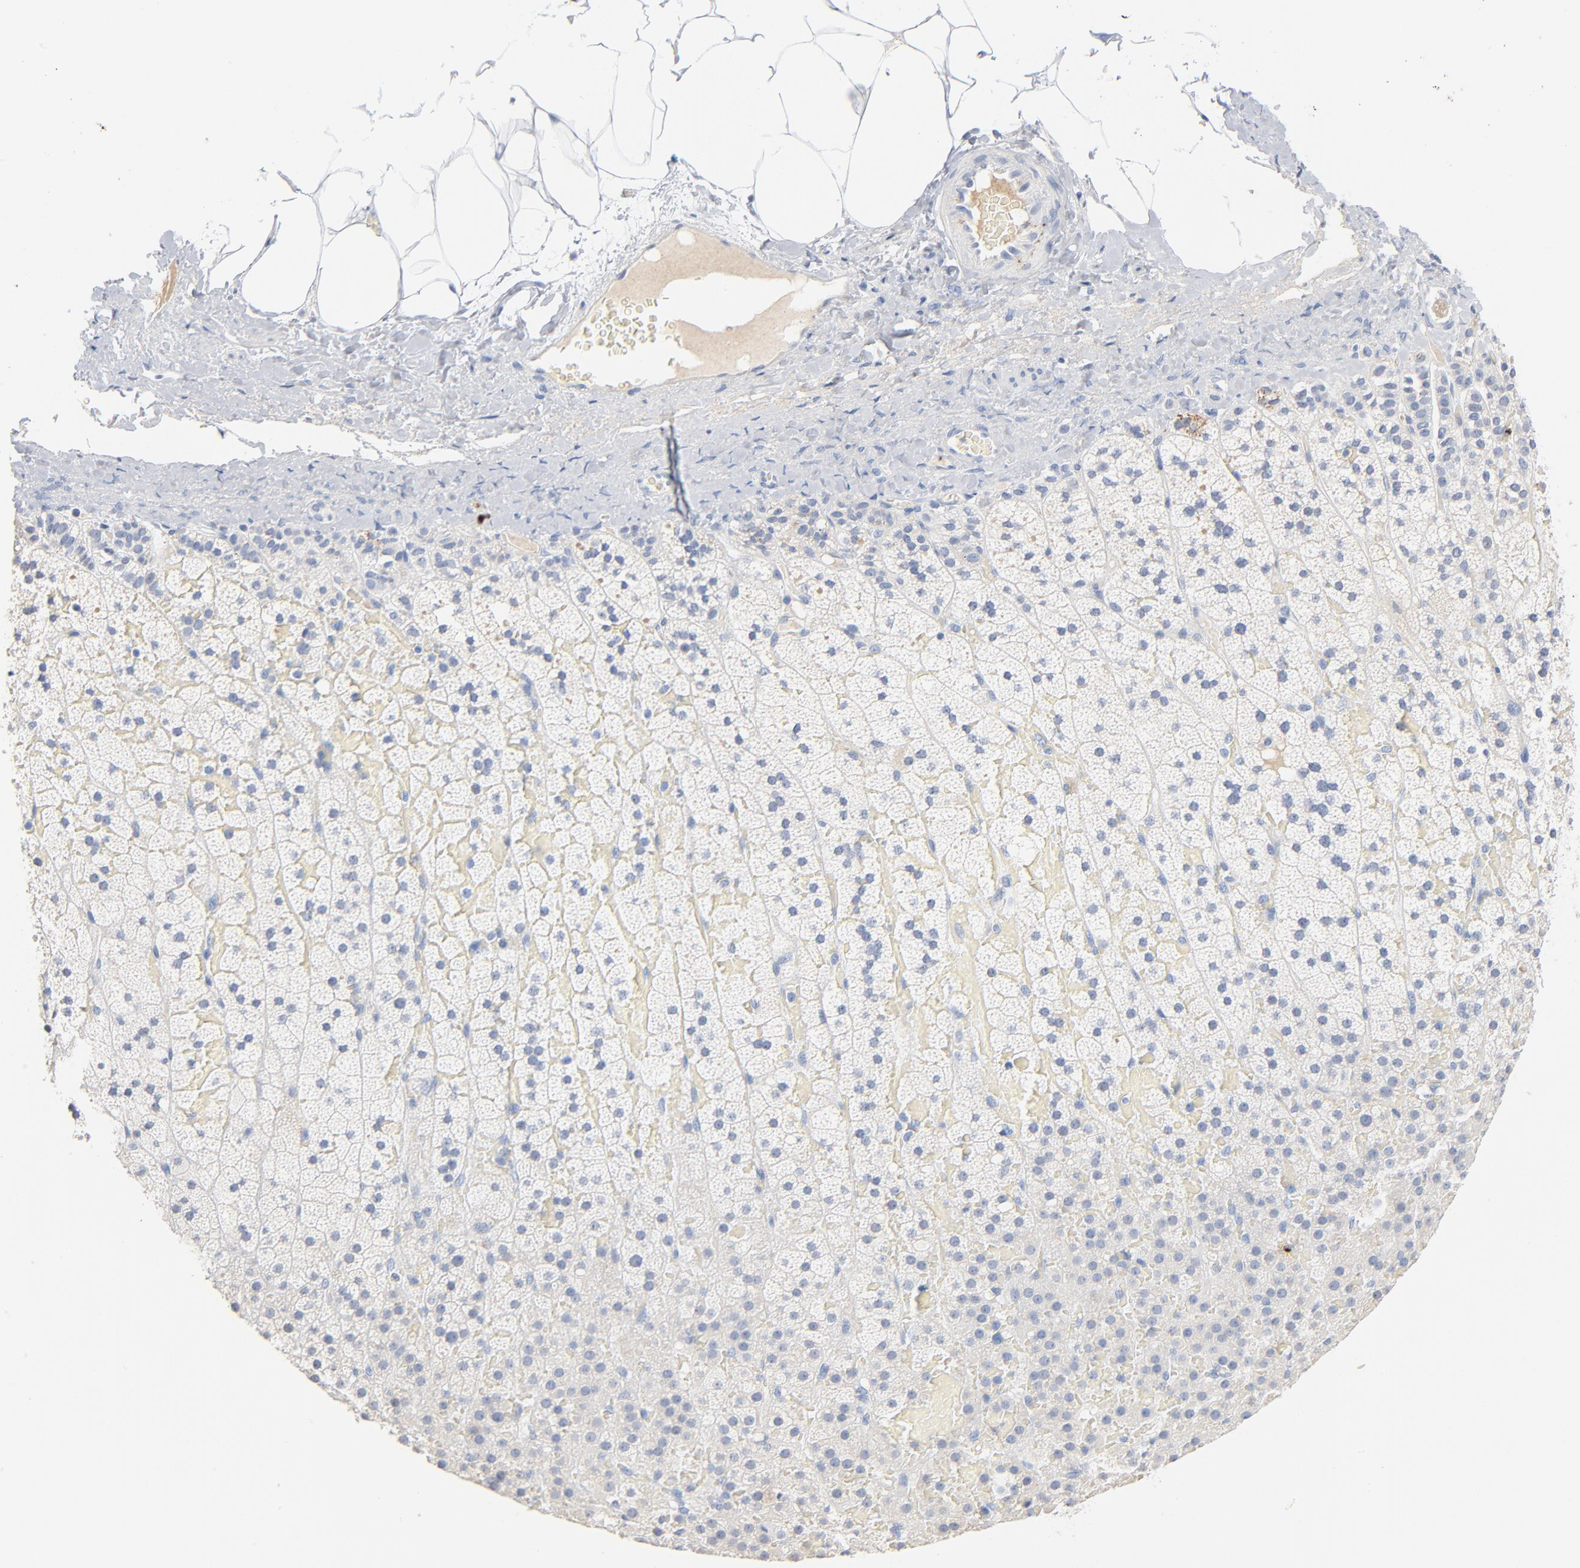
{"staining": {"intensity": "negative", "quantity": "none", "location": "none"}, "tissue": "adrenal gland", "cell_type": "Glandular cells", "image_type": "normal", "snomed": [{"axis": "morphology", "description": "Normal tissue, NOS"}, {"axis": "topography", "description": "Adrenal gland"}], "caption": "Micrograph shows no protein staining in glandular cells of benign adrenal gland. (Stains: DAB immunohistochemistry (IHC) with hematoxylin counter stain, Microscopy: brightfield microscopy at high magnification).", "gene": "GZMB", "patient": {"sex": "male", "age": 35}}